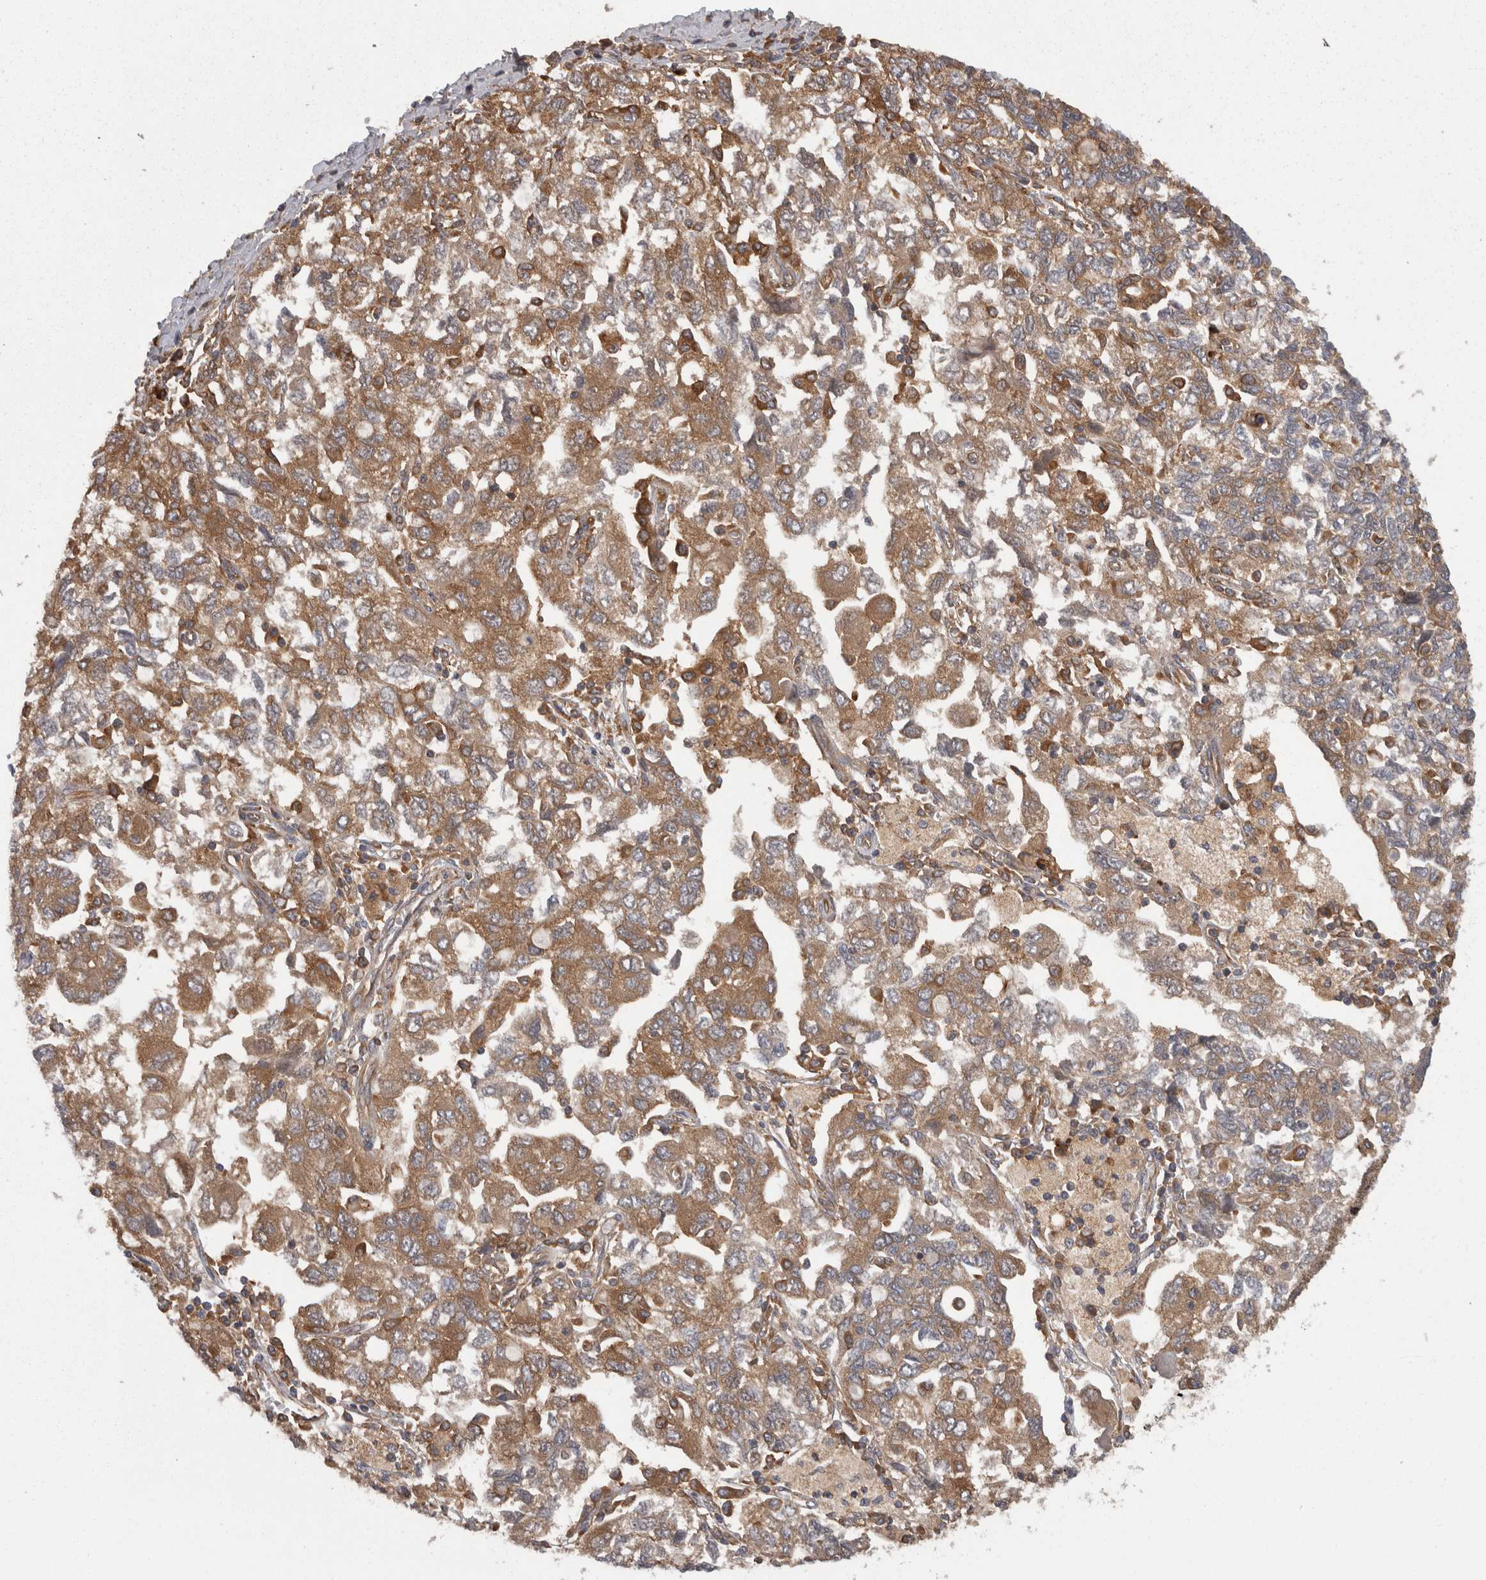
{"staining": {"intensity": "moderate", "quantity": ">75%", "location": "cytoplasmic/membranous"}, "tissue": "ovarian cancer", "cell_type": "Tumor cells", "image_type": "cancer", "snomed": [{"axis": "morphology", "description": "Carcinoma, NOS"}, {"axis": "morphology", "description": "Cystadenocarcinoma, serous, NOS"}, {"axis": "topography", "description": "Ovary"}], "caption": "Approximately >75% of tumor cells in ovarian cancer display moderate cytoplasmic/membranous protein expression as visualized by brown immunohistochemical staining.", "gene": "SMCR8", "patient": {"sex": "female", "age": 69}}